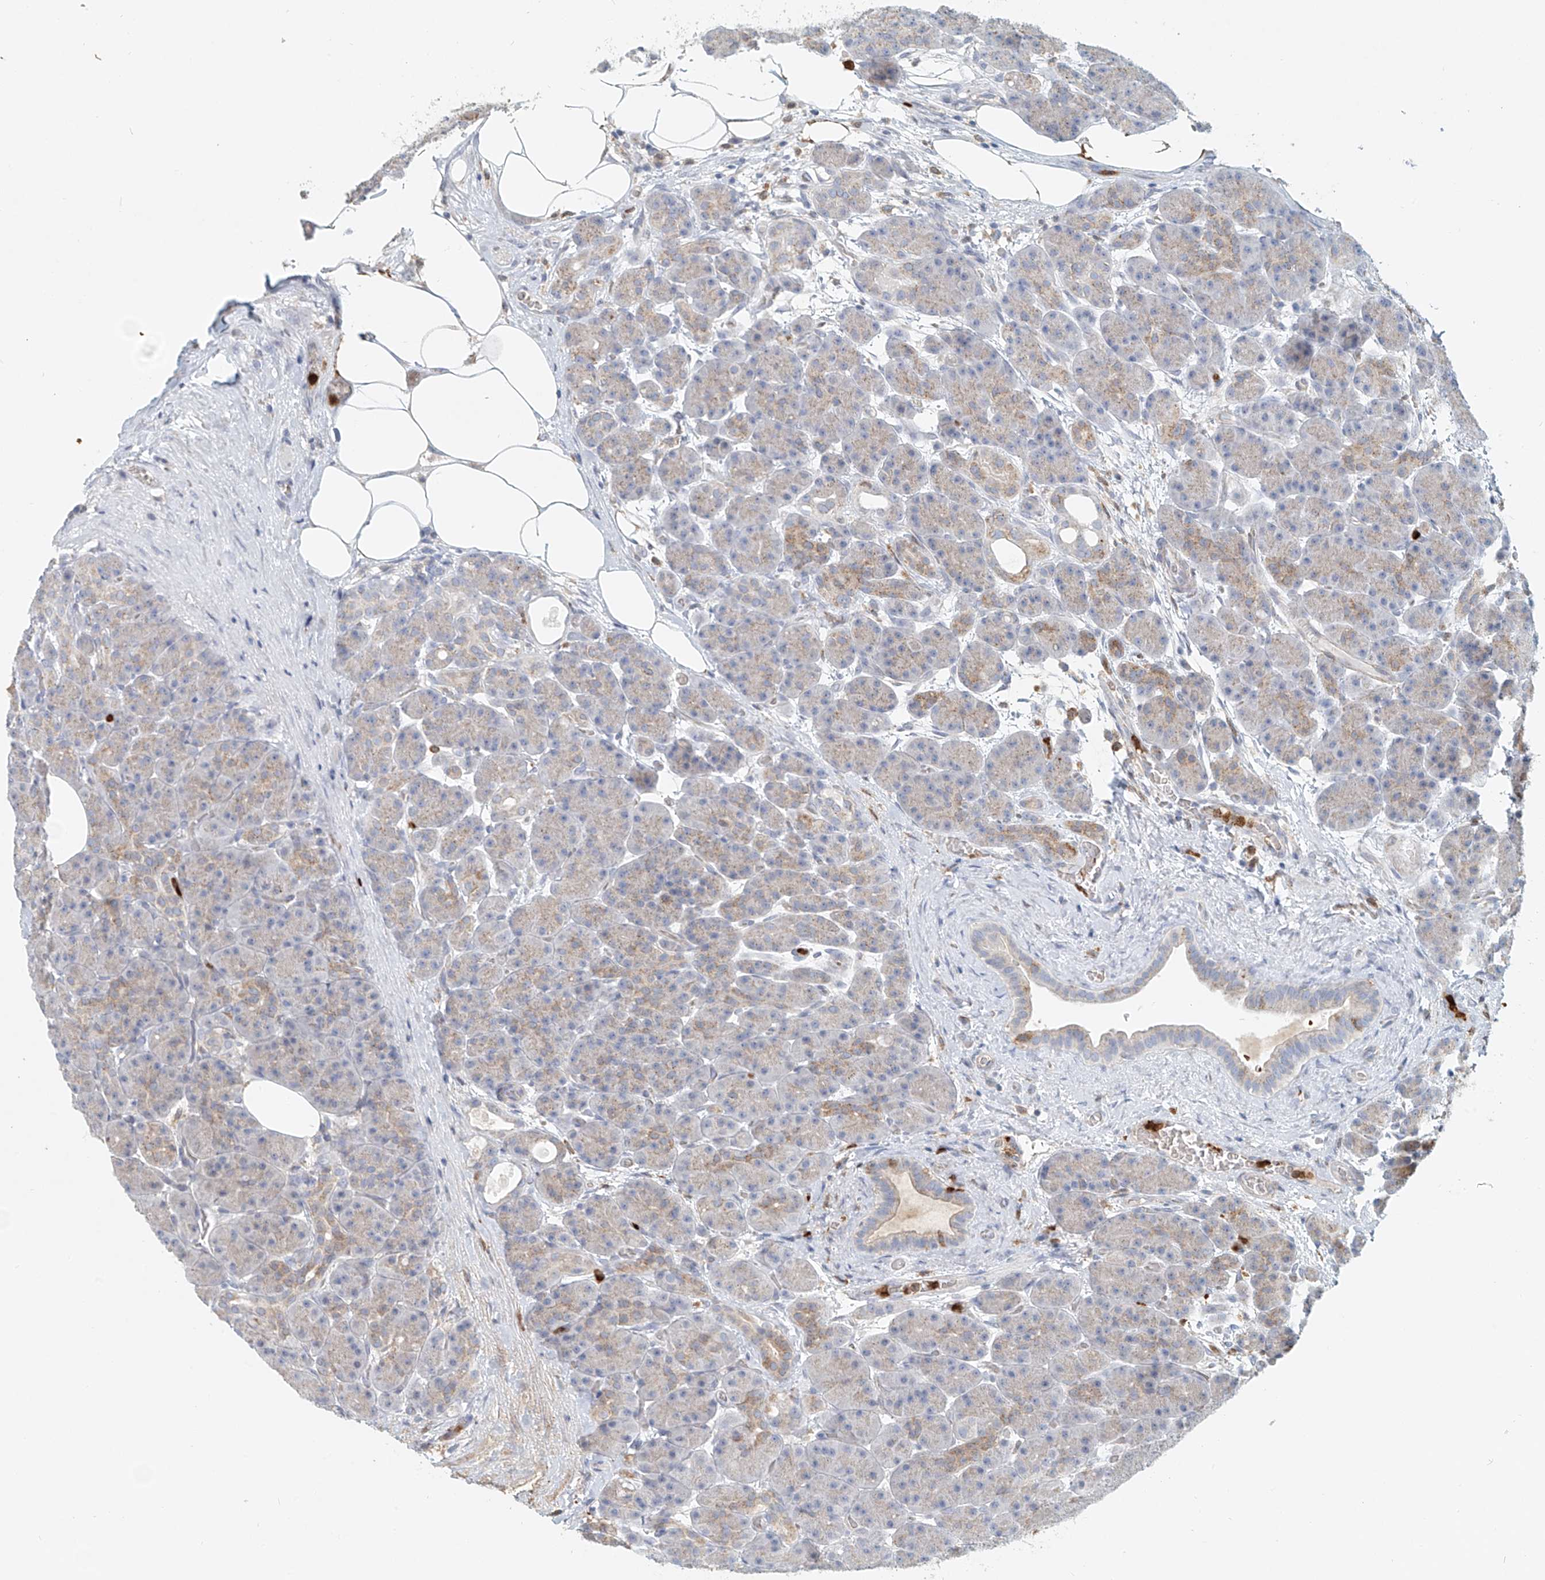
{"staining": {"intensity": "moderate", "quantity": "<25%", "location": "cytoplasmic/membranous"}, "tissue": "pancreas", "cell_type": "Exocrine glandular cells", "image_type": "normal", "snomed": [{"axis": "morphology", "description": "Normal tissue, NOS"}, {"axis": "topography", "description": "Pancreas"}], "caption": "Exocrine glandular cells reveal moderate cytoplasmic/membranous expression in approximately <25% of cells in unremarkable pancreas.", "gene": "PTPRA", "patient": {"sex": "male", "age": 63}}